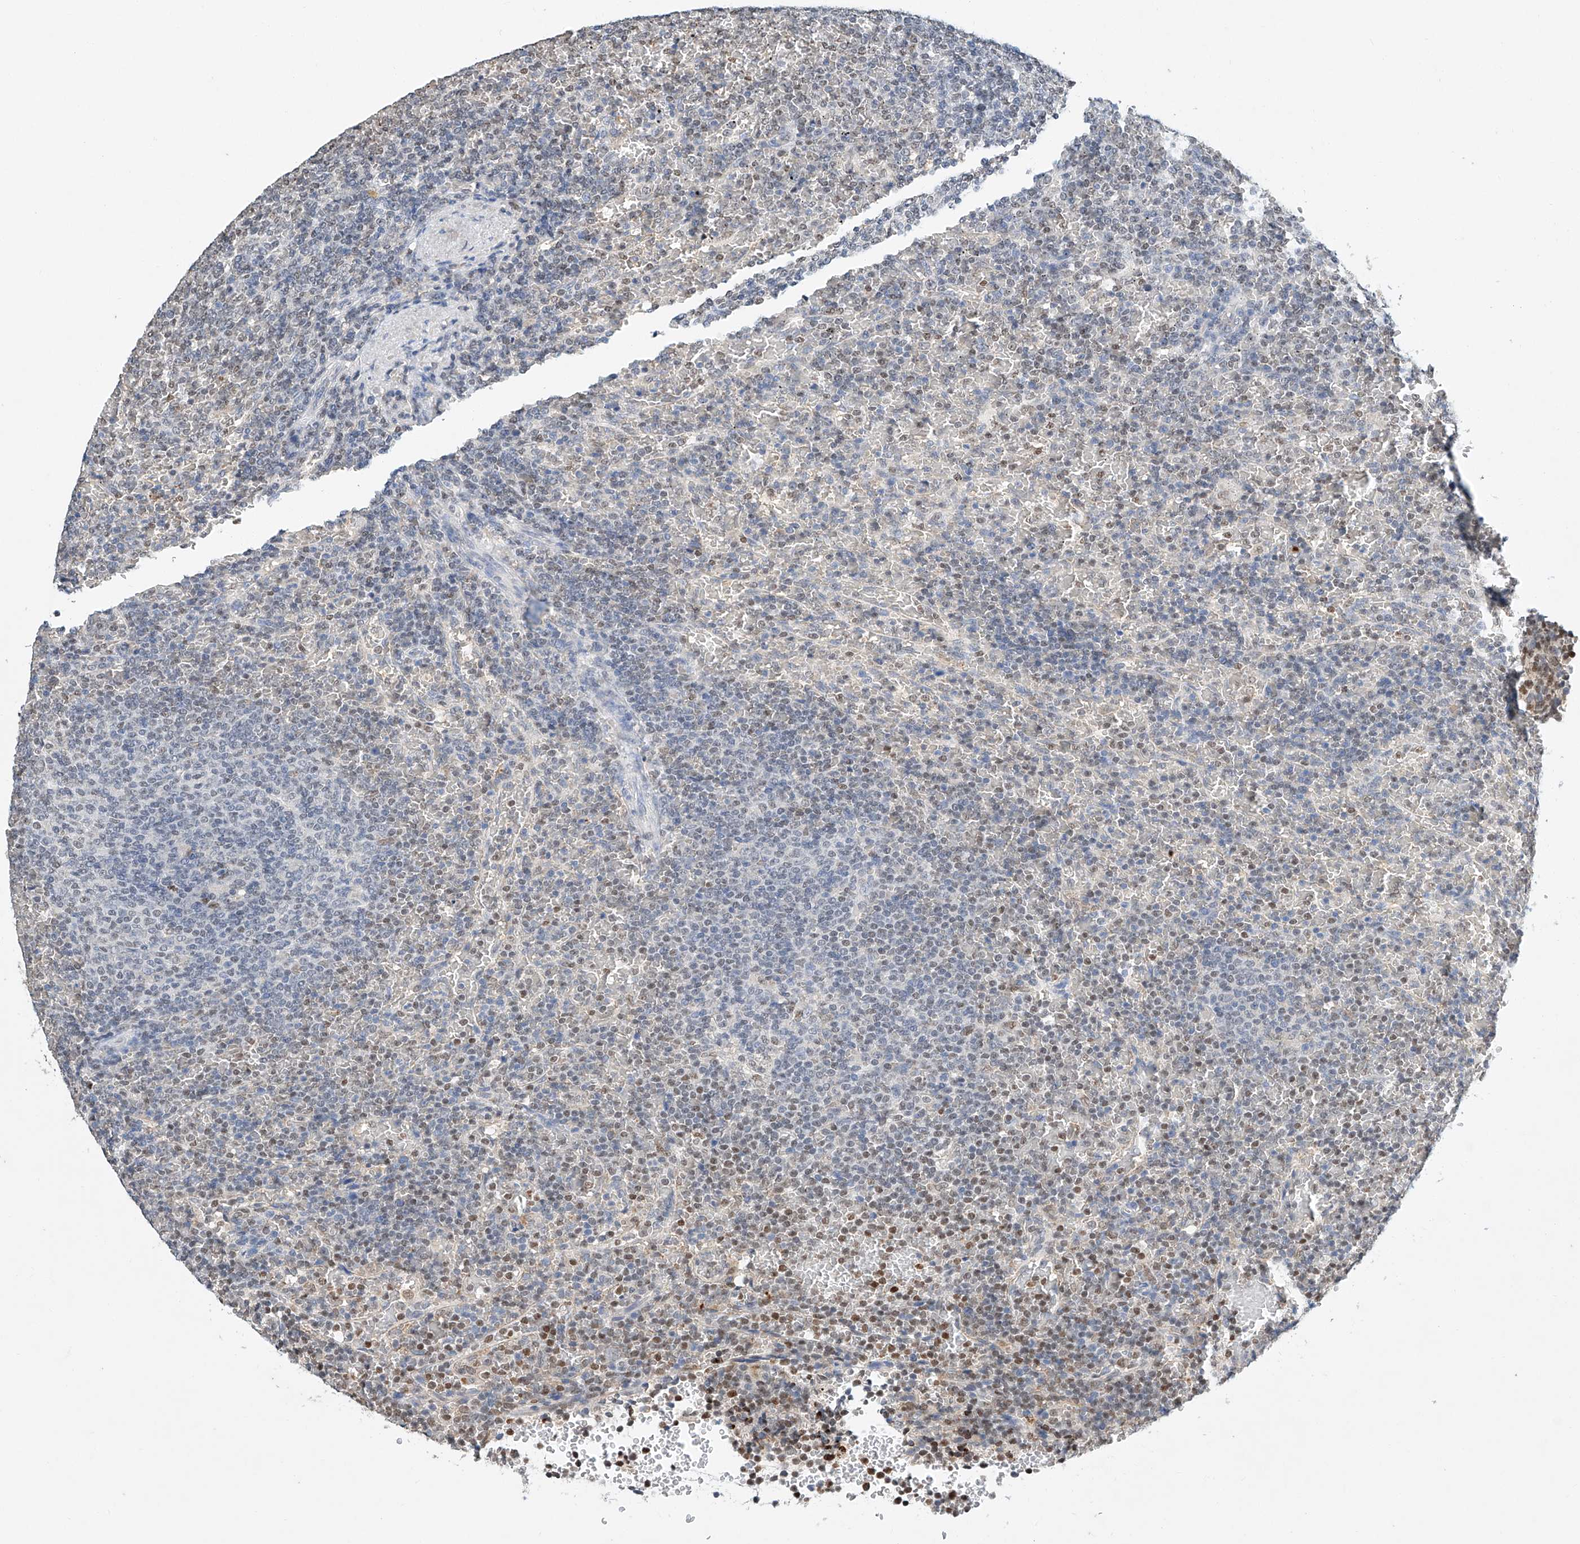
{"staining": {"intensity": "moderate", "quantity": "<25%", "location": "nuclear"}, "tissue": "lymphoma", "cell_type": "Tumor cells", "image_type": "cancer", "snomed": [{"axis": "morphology", "description": "Malignant lymphoma, non-Hodgkin's type, Low grade"}, {"axis": "topography", "description": "Spleen"}], "caption": "An image of human malignant lymphoma, non-Hodgkin's type (low-grade) stained for a protein displays moderate nuclear brown staining in tumor cells.", "gene": "CTDP1", "patient": {"sex": "female", "age": 77}}